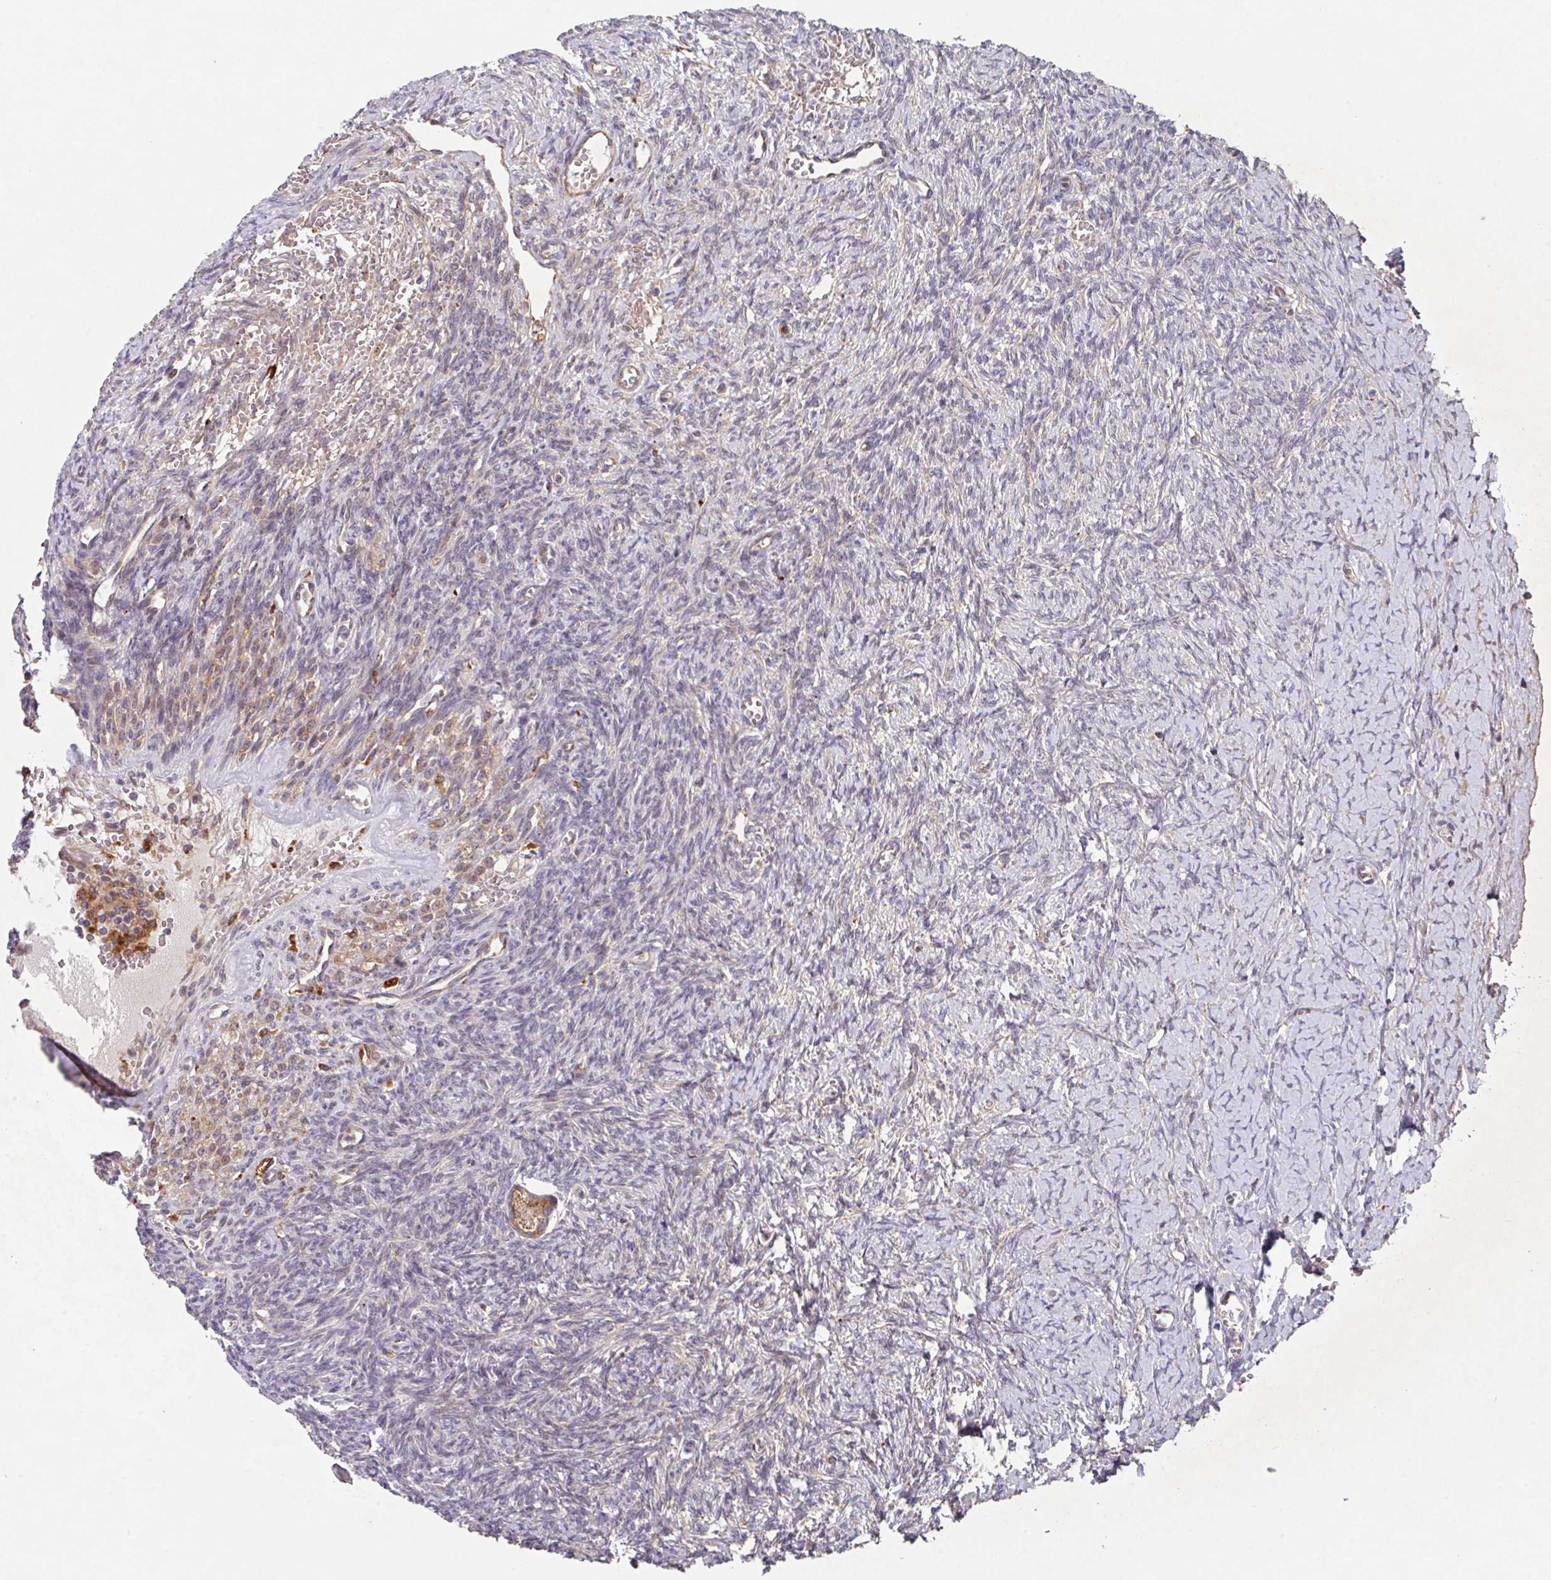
{"staining": {"intensity": "moderate", "quantity": ">75%", "location": "cytoplasmic/membranous"}, "tissue": "ovary", "cell_type": "Follicle cells", "image_type": "normal", "snomed": [{"axis": "morphology", "description": "Normal tissue, NOS"}, {"axis": "topography", "description": "Ovary"}], "caption": "Immunohistochemical staining of normal ovary demonstrates moderate cytoplasmic/membranous protein expression in about >75% of follicle cells.", "gene": "TRIM14", "patient": {"sex": "female", "age": 39}}